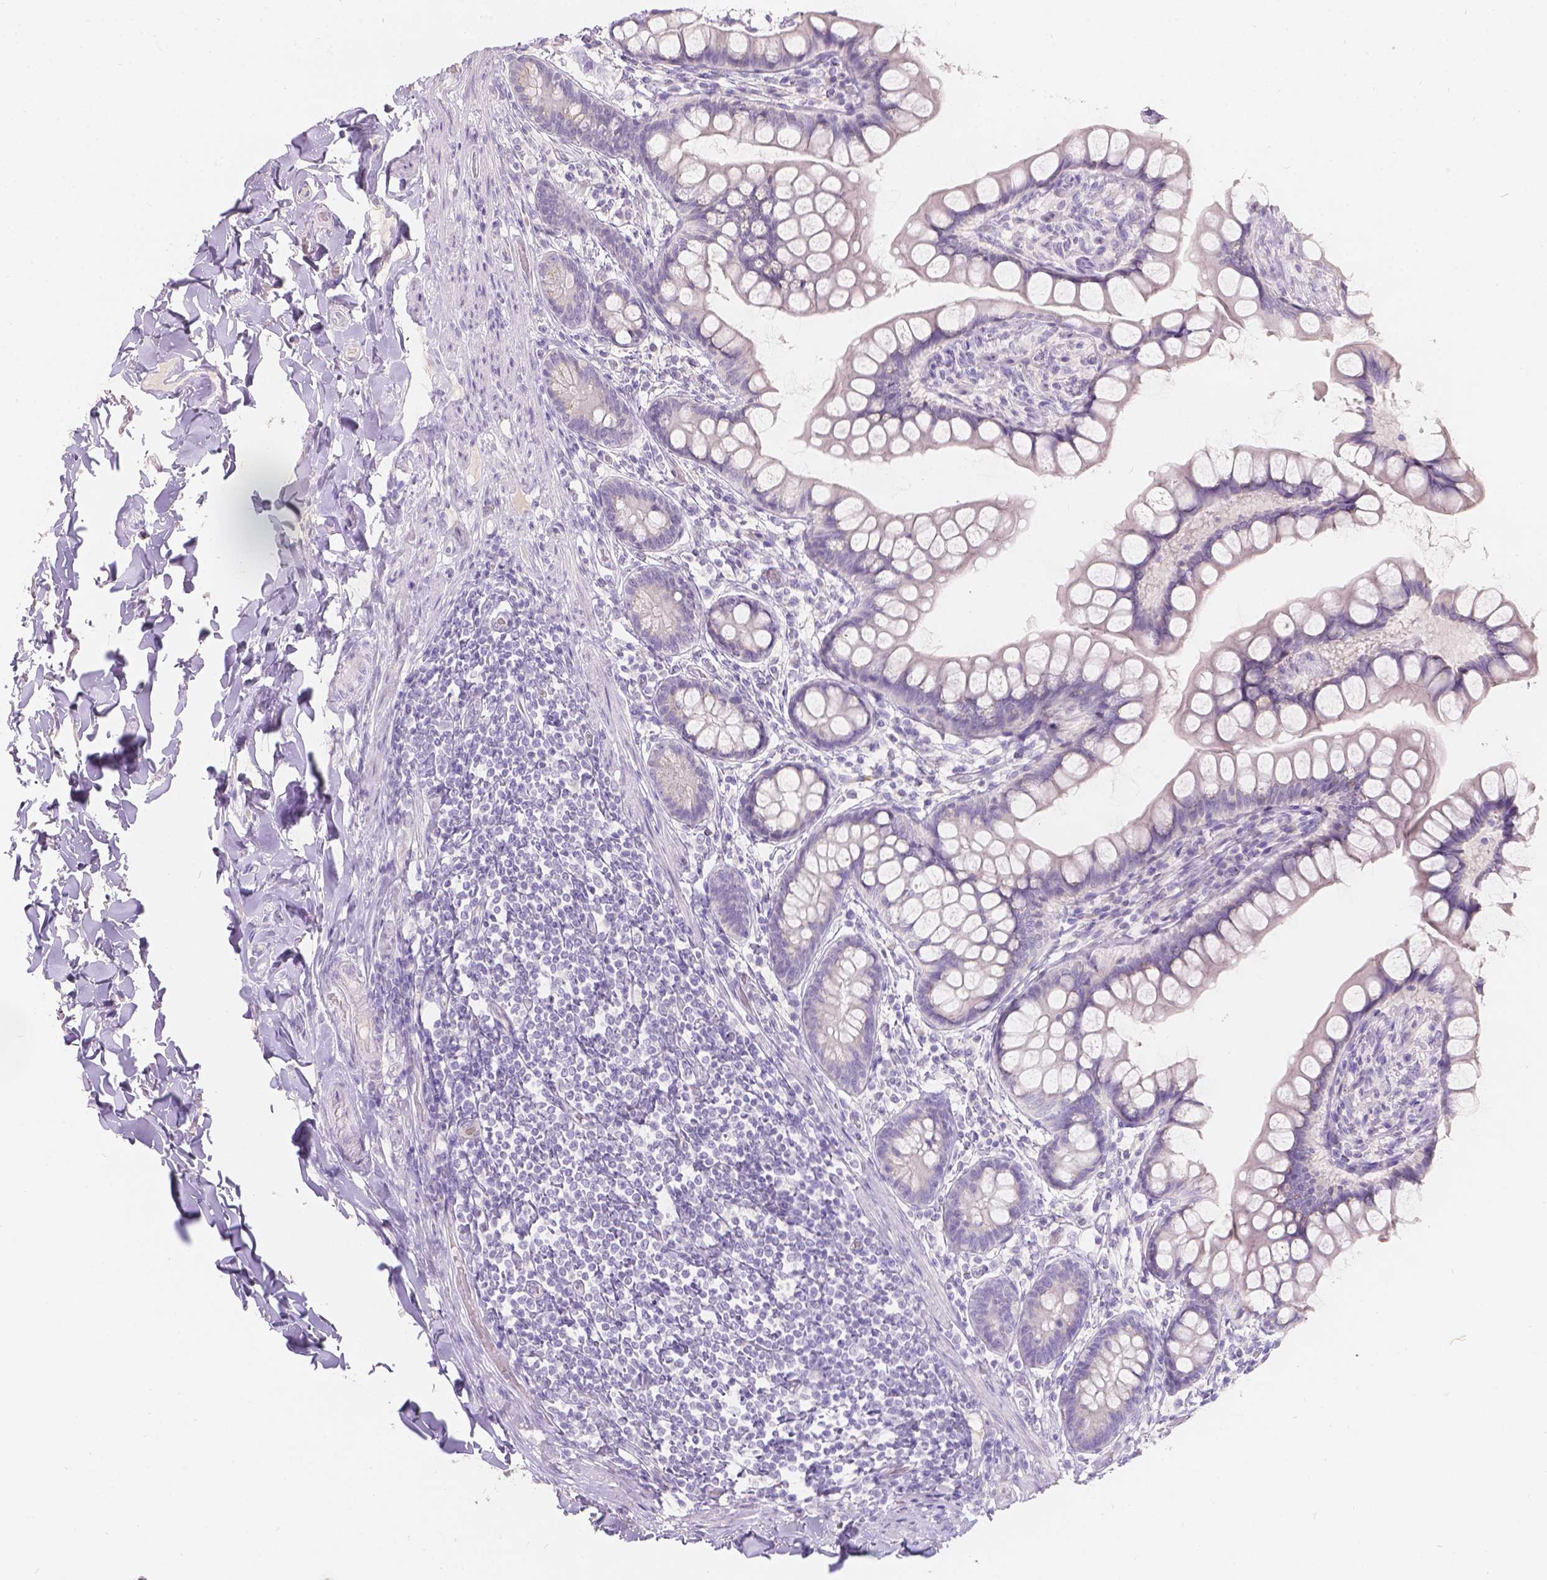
{"staining": {"intensity": "negative", "quantity": "none", "location": "none"}, "tissue": "small intestine", "cell_type": "Glandular cells", "image_type": "normal", "snomed": [{"axis": "morphology", "description": "Normal tissue, NOS"}, {"axis": "topography", "description": "Small intestine"}], "caption": "Immunohistochemistry histopathology image of benign human small intestine stained for a protein (brown), which demonstrates no staining in glandular cells. (Immunohistochemistry, brightfield microscopy, high magnification).", "gene": "HTN3", "patient": {"sex": "male", "age": 70}}